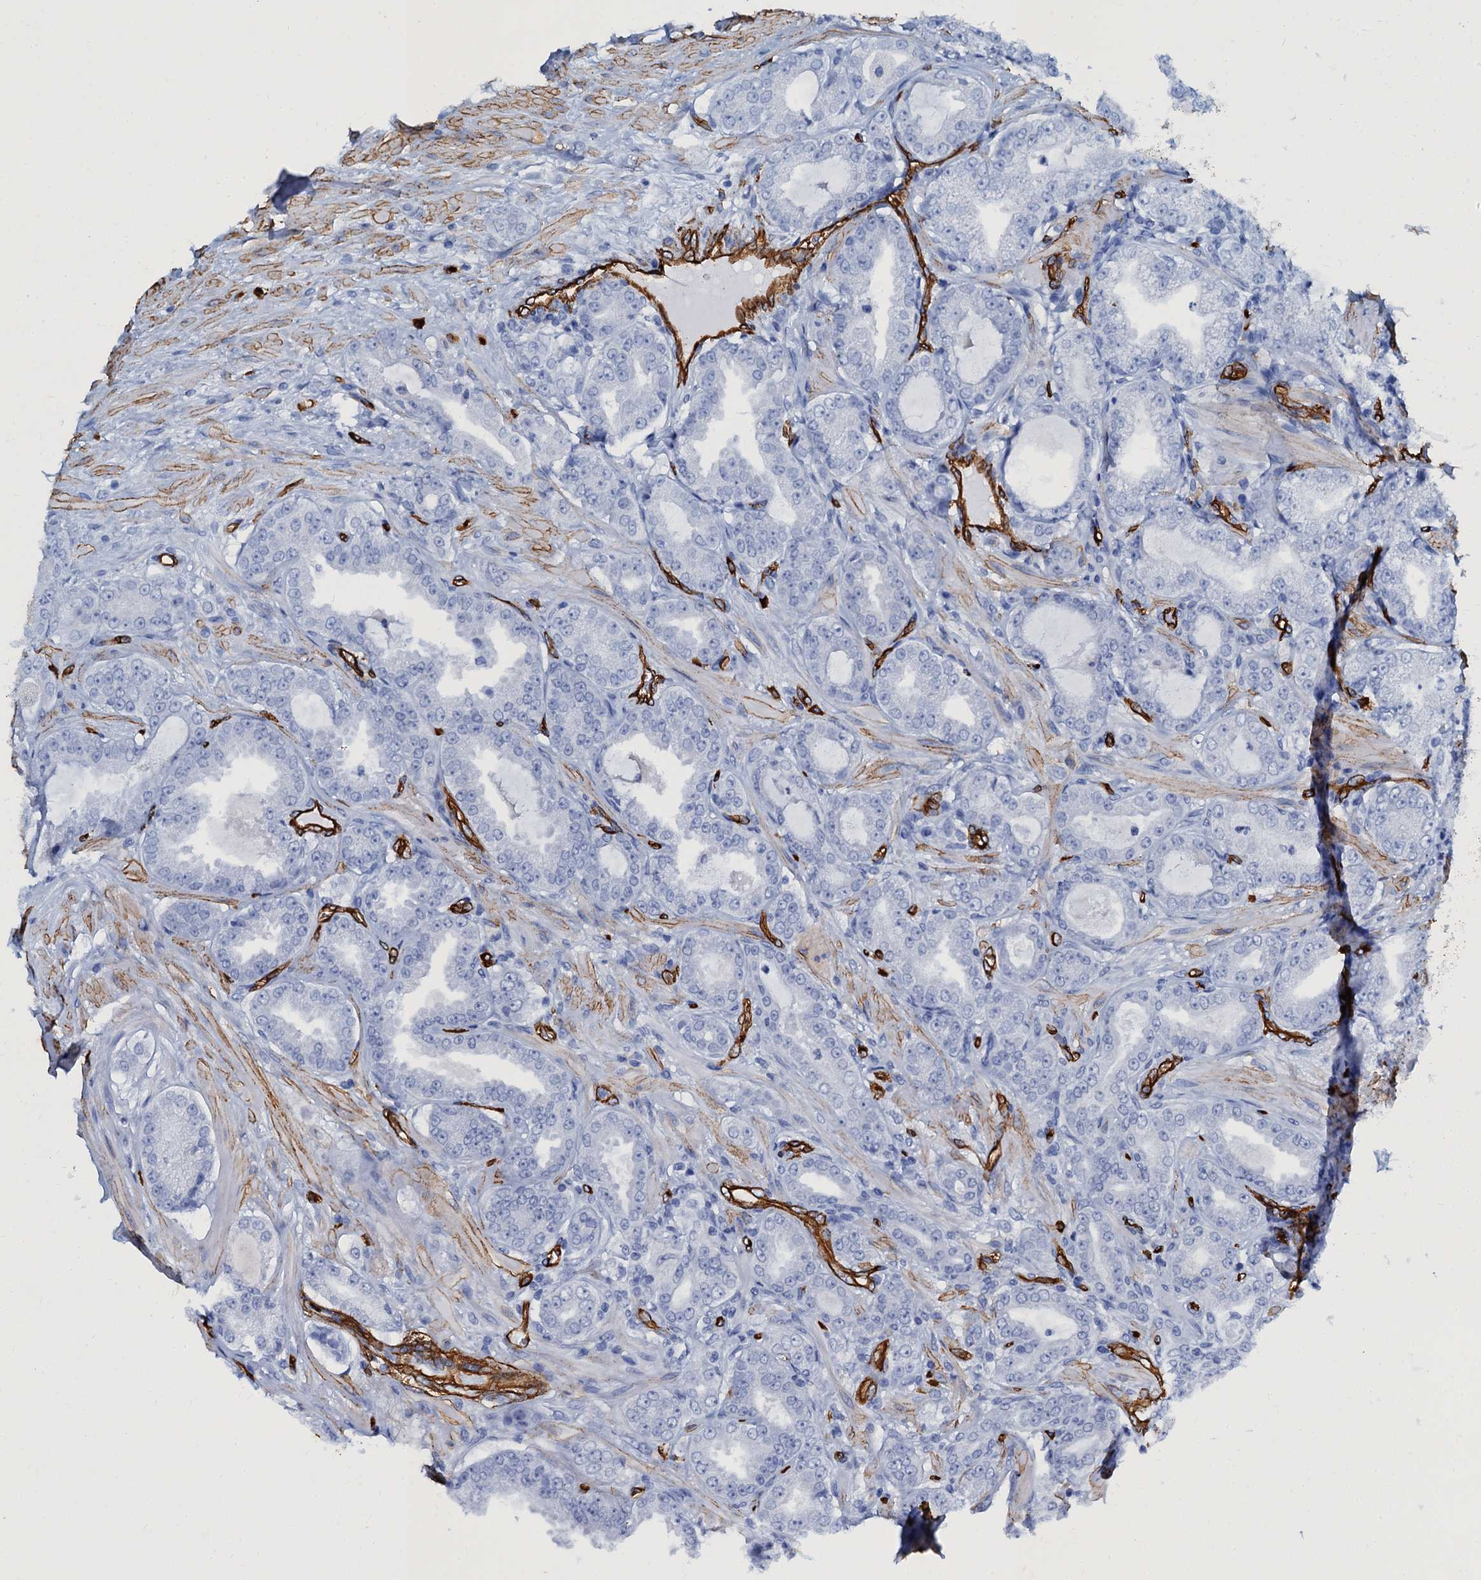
{"staining": {"intensity": "negative", "quantity": "none", "location": "none"}, "tissue": "prostate cancer", "cell_type": "Tumor cells", "image_type": "cancer", "snomed": [{"axis": "morphology", "description": "Adenocarcinoma, Low grade"}, {"axis": "topography", "description": "Prostate"}], "caption": "This is an IHC image of human prostate adenocarcinoma (low-grade). There is no positivity in tumor cells.", "gene": "CAVIN2", "patient": {"sex": "male", "age": 63}}